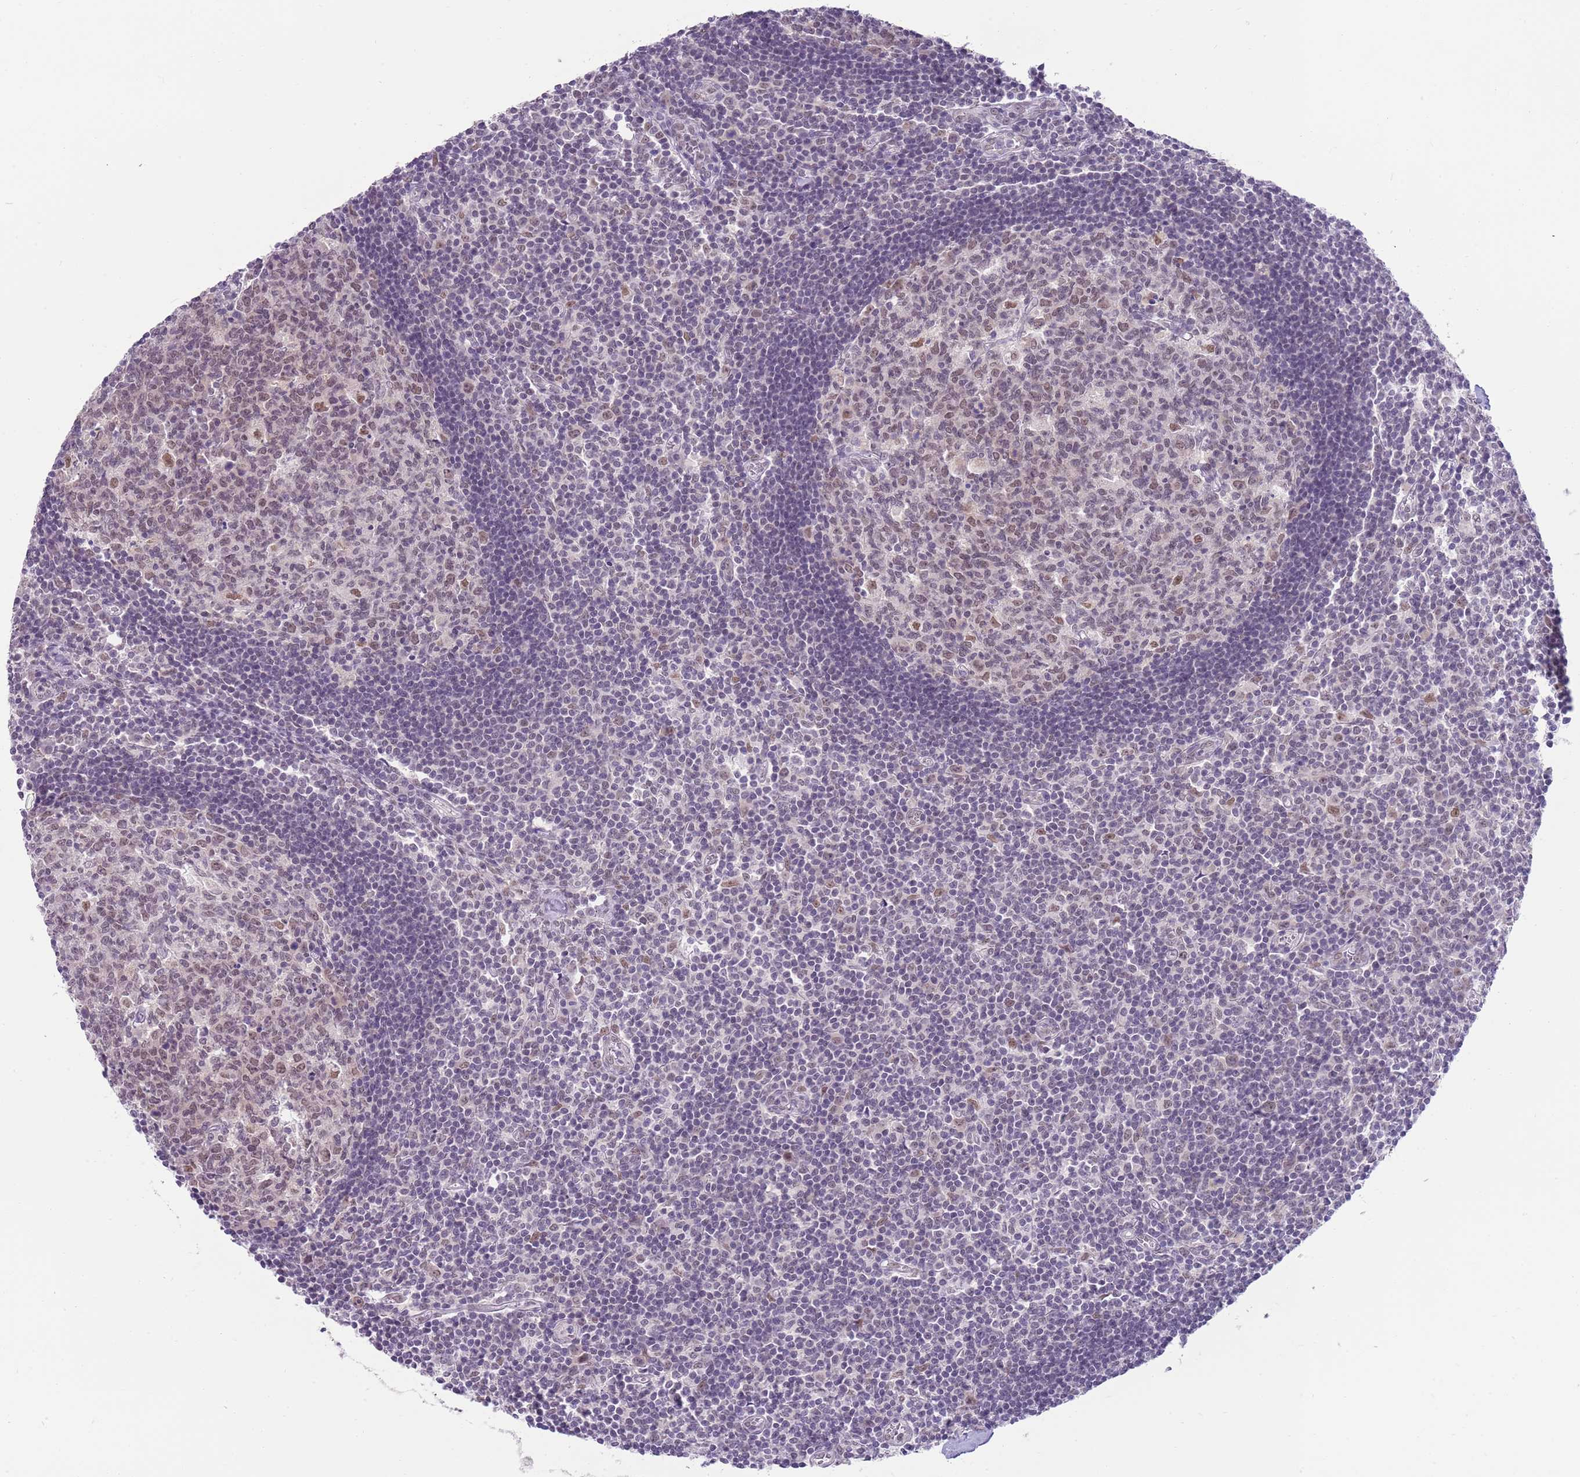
{"staining": {"intensity": "moderate", "quantity": "25%-75%", "location": "nuclear"}, "tissue": "lymph node", "cell_type": "Germinal center cells", "image_type": "normal", "snomed": [{"axis": "morphology", "description": "Normal tissue, NOS"}, {"axis": "topography", "description": "Lymph node"}], "caption": "The histopathology image demonstrates a brown stain indicating the presence of a protein in the nuclear of germinal center cells in lymph node. (DAB (3,3'-diaminobenzidine) = brown stain, brightfield microscopy at high magnification).", "gene": "SEPHS2", "patient": {"sex": "female", "age": 55}}